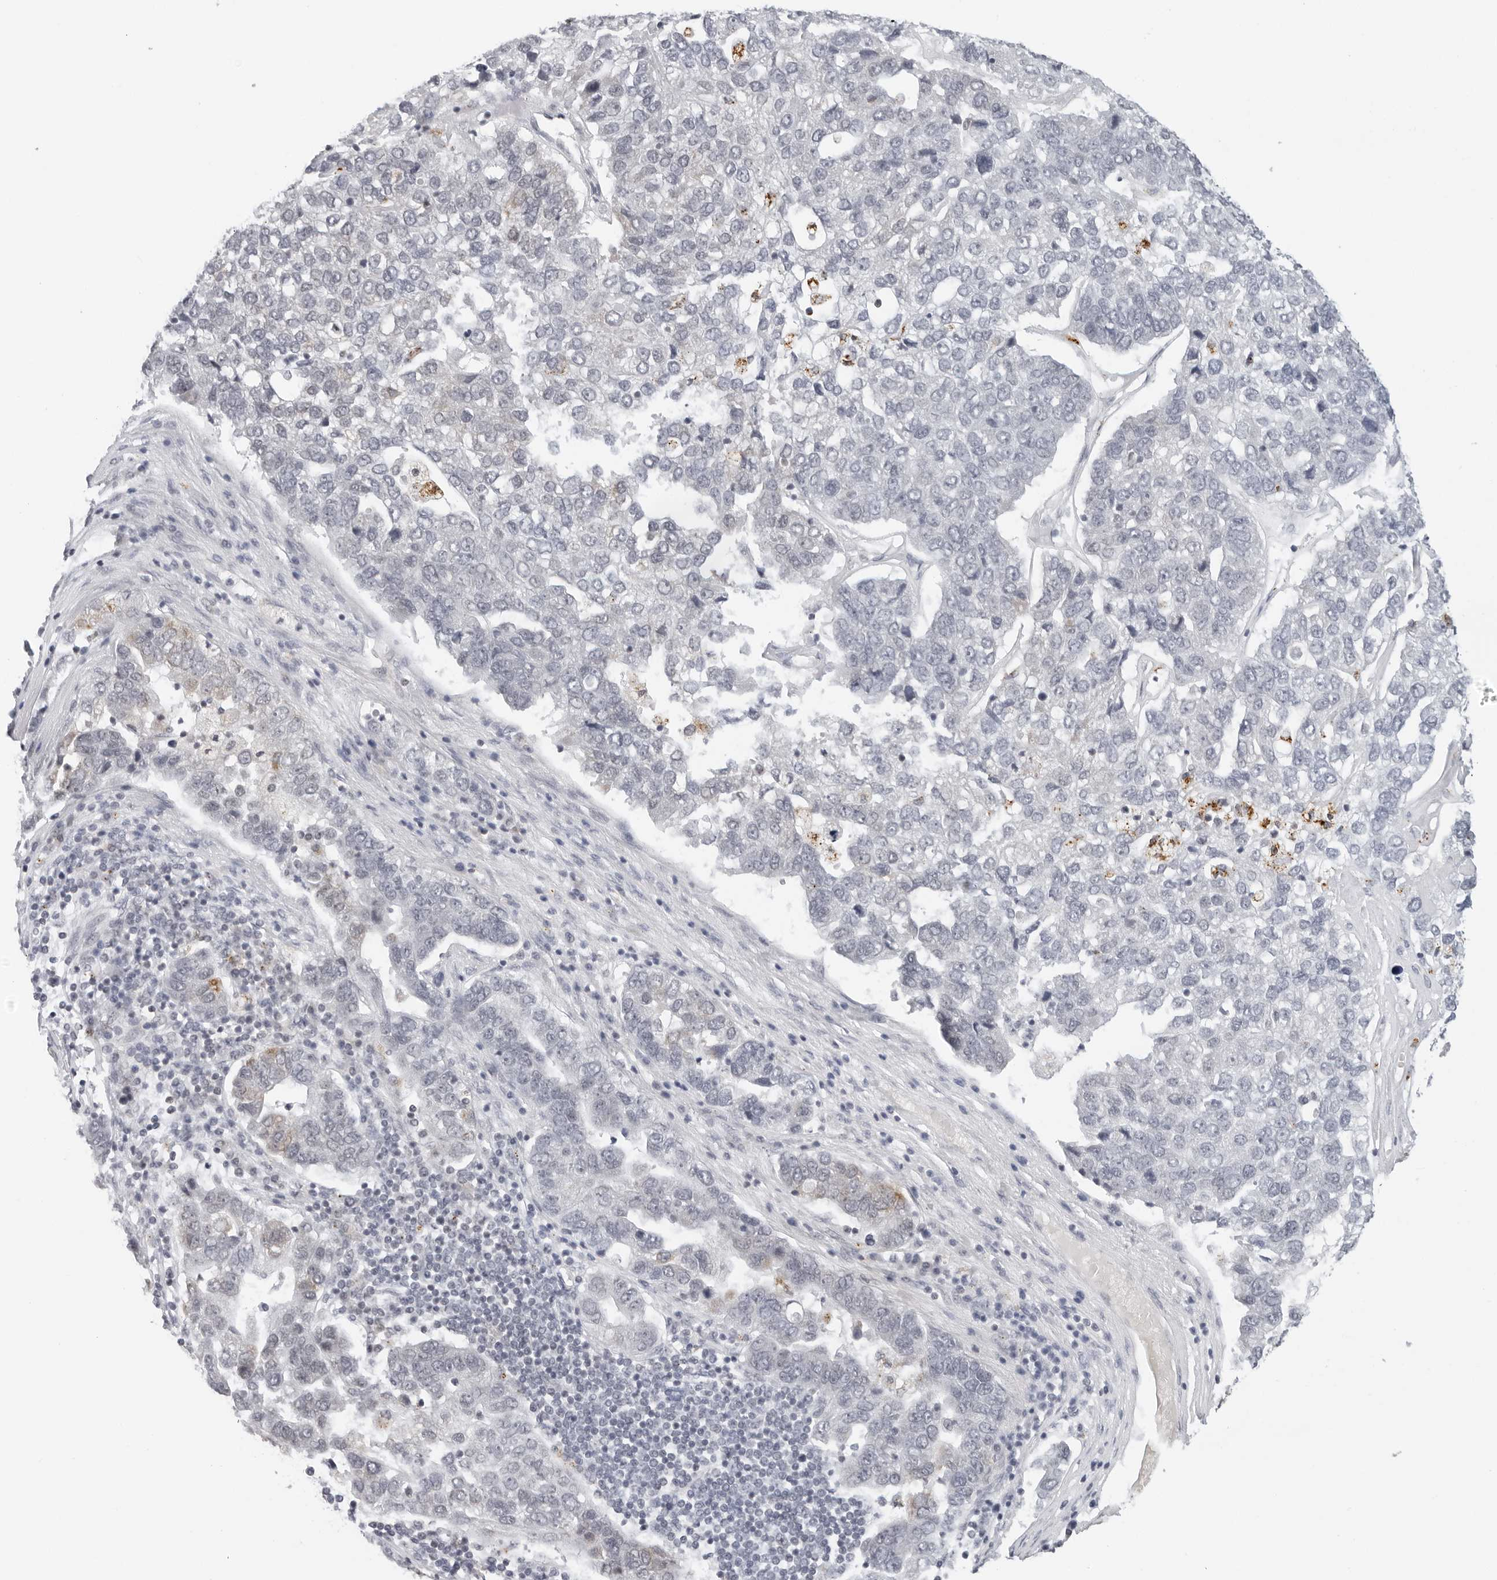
{"staining": {"intensity": "negative", "quantity": "none", "location": "none"}, "tissue": "pancreatic cancer", "cell_type": "Tumor cells", "image_type": "cancer", "snomed": [{"axis": "morphology", "description": "Adenocarcinoma, NOS"}, {"axis": "topography", "description": "Pancreas"}], "caption": "A histopathology image of pancreatic adenocarcinoma stained for a protein demonstrates no brown staining in tumor cells.", "gene": "TOX4", "patient": {"sex": "female", "age": 61}}